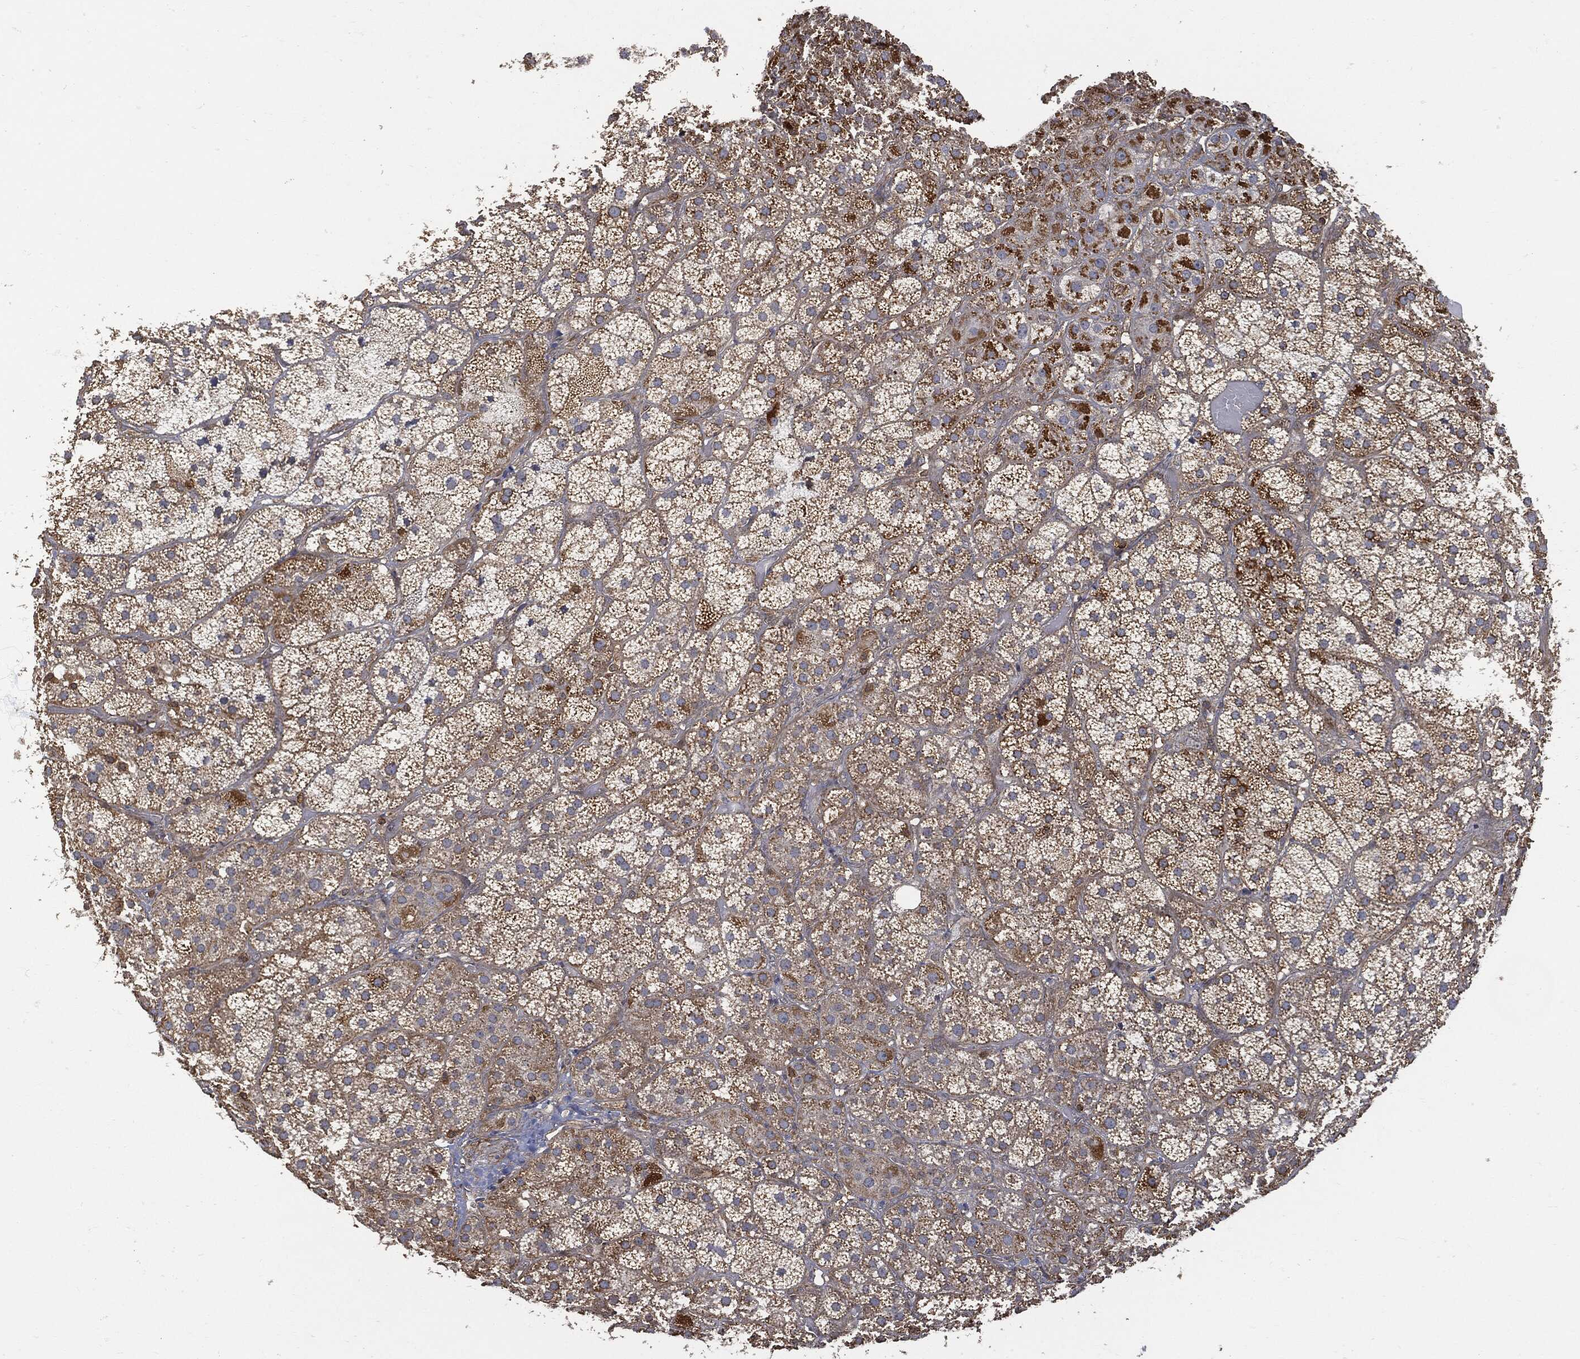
{"staining": {"intensity": "strong", "quantity": "<25%", "location": "cytoplasmic/membranous"}, "tissue": "adrenal gland", "cell_type": "Glandular cells", "image_type": "normal", "snomed": [{"axis": "morphology", "description": "Normal tissue, NOS"}, {"axis": "topography", "description": "Adrenal gland"}], "caption": "An immunohistochemistry (IHC) histopathology image of normal tissue is shown. Protein staining in brown highlights strong cytoplasmic/membranous positivity in adrenal gland within glandular cells. (DAB = brown stain, brightfield microscopy at high magnification).", "gene": "PSMB10", "patient": {"sex": "male", "age": 57}}